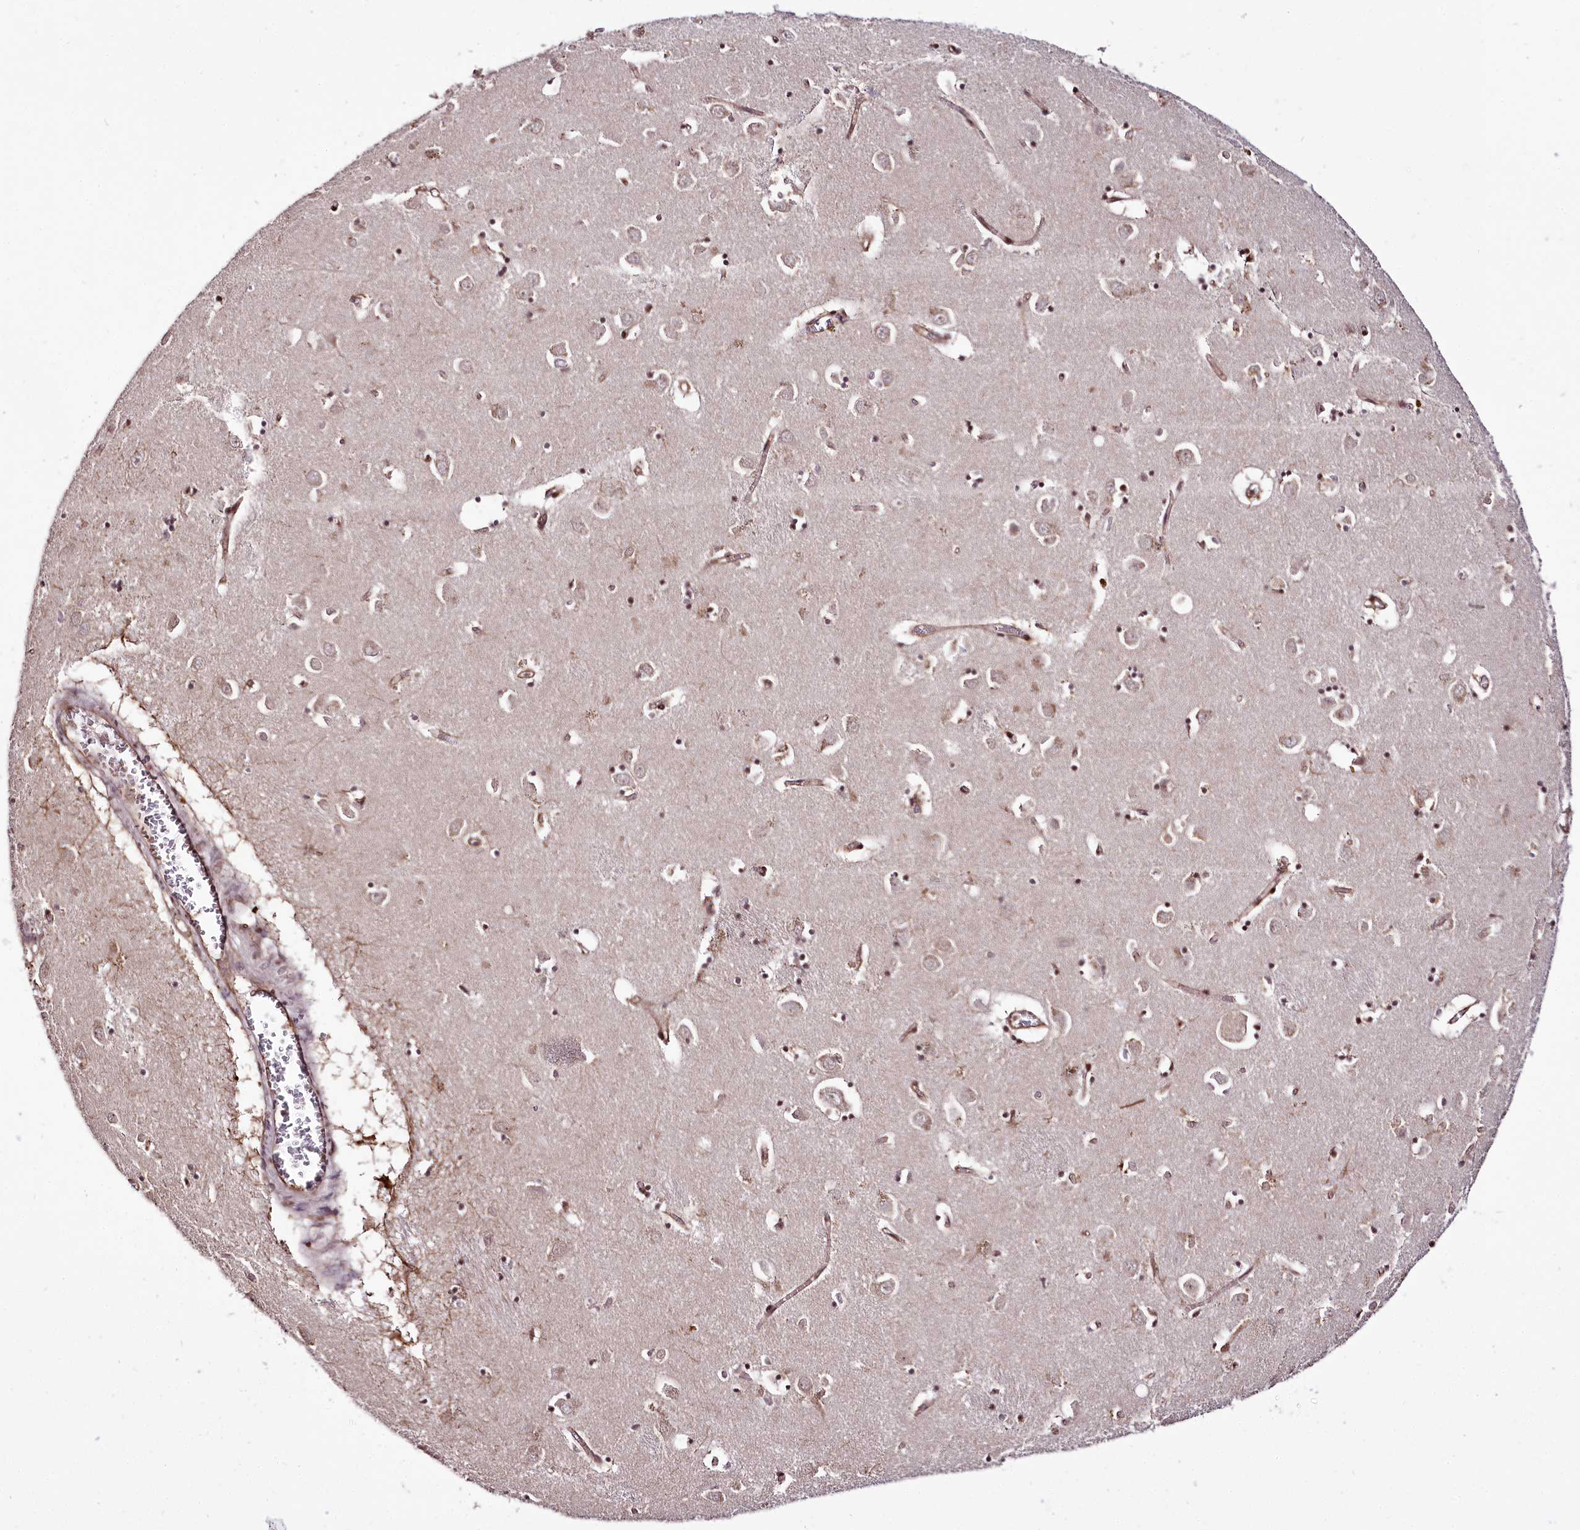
{"staining": {"intensity": "weak", "quantity": ">75%", "location": "nuclear"}, "tissue": "caudate", "cell_type": "Glial cells", "image_type": "normal", "snomed": [{"axis": "morphology", "description": "Normal tissue, NOS"}, {"axis": "topography", "description": "Lateral ventricle wall"}], "caption": "This histopathology image demonstrates normal caudate stained with immunohistochemistry to label a protein in brown. The nuclear of glial cells show weak positivity for the protein. Nuclei are counter-stained blue.", "gene": "HOXC8", "patient": {"sex": "male", "age": 70}}